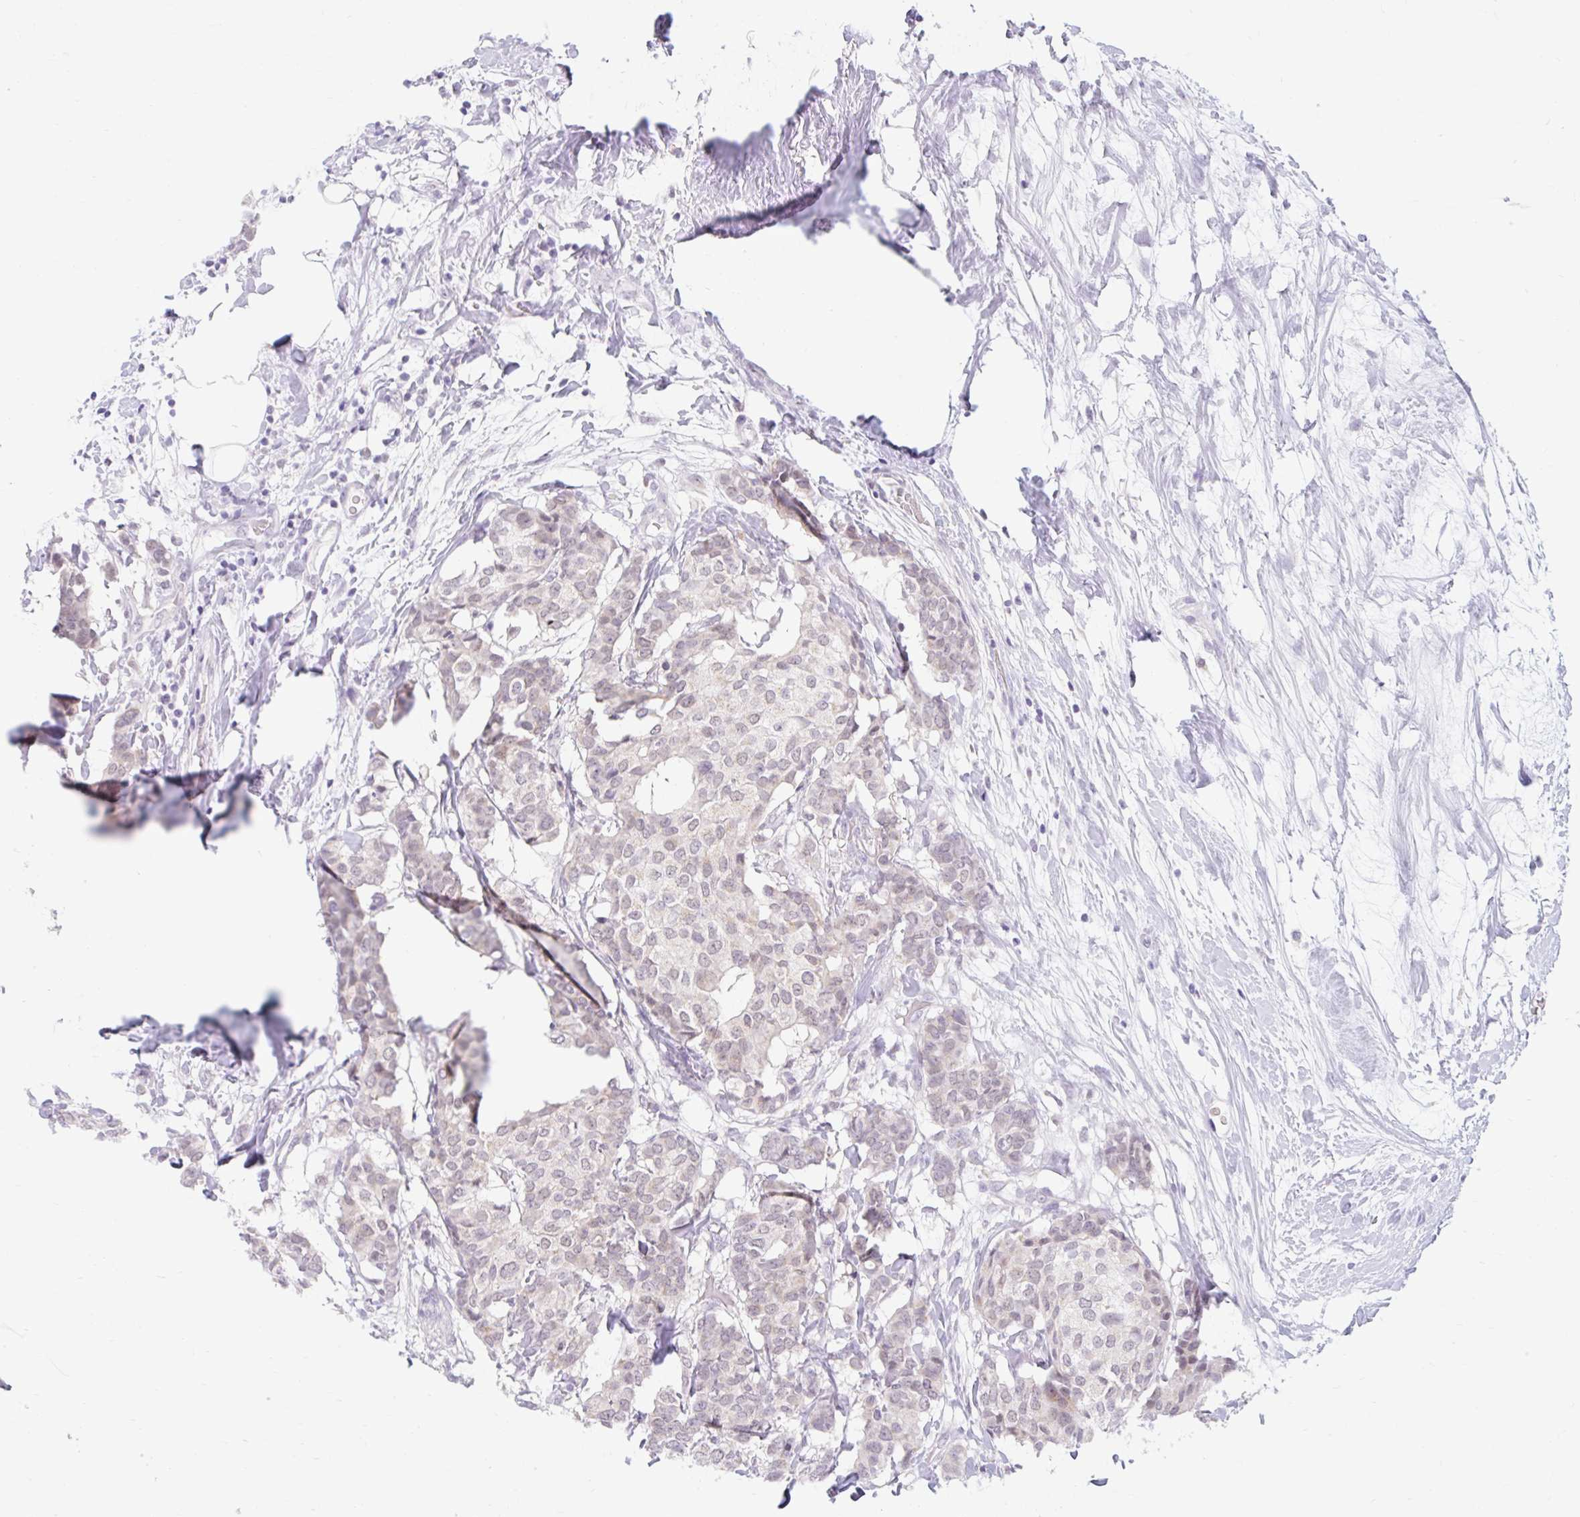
{"staining": {"intensity": "weak", "quantity": "<25%", "location": "cytoplasmic/membranous"}, "tissue": "breast cancer", "cell_type": "Tumor cells", "image_type": "cancer", "snomed": [{"axis": "morphology", "description": "Duct carcinoma"}, {"axis": "topography", "description": "Breast"}], "caption": "Tumor cells show no significant protein positivity in breast cancer.", "gene": "ITPK1", "patient": {"sex": "female", "age": 75}}